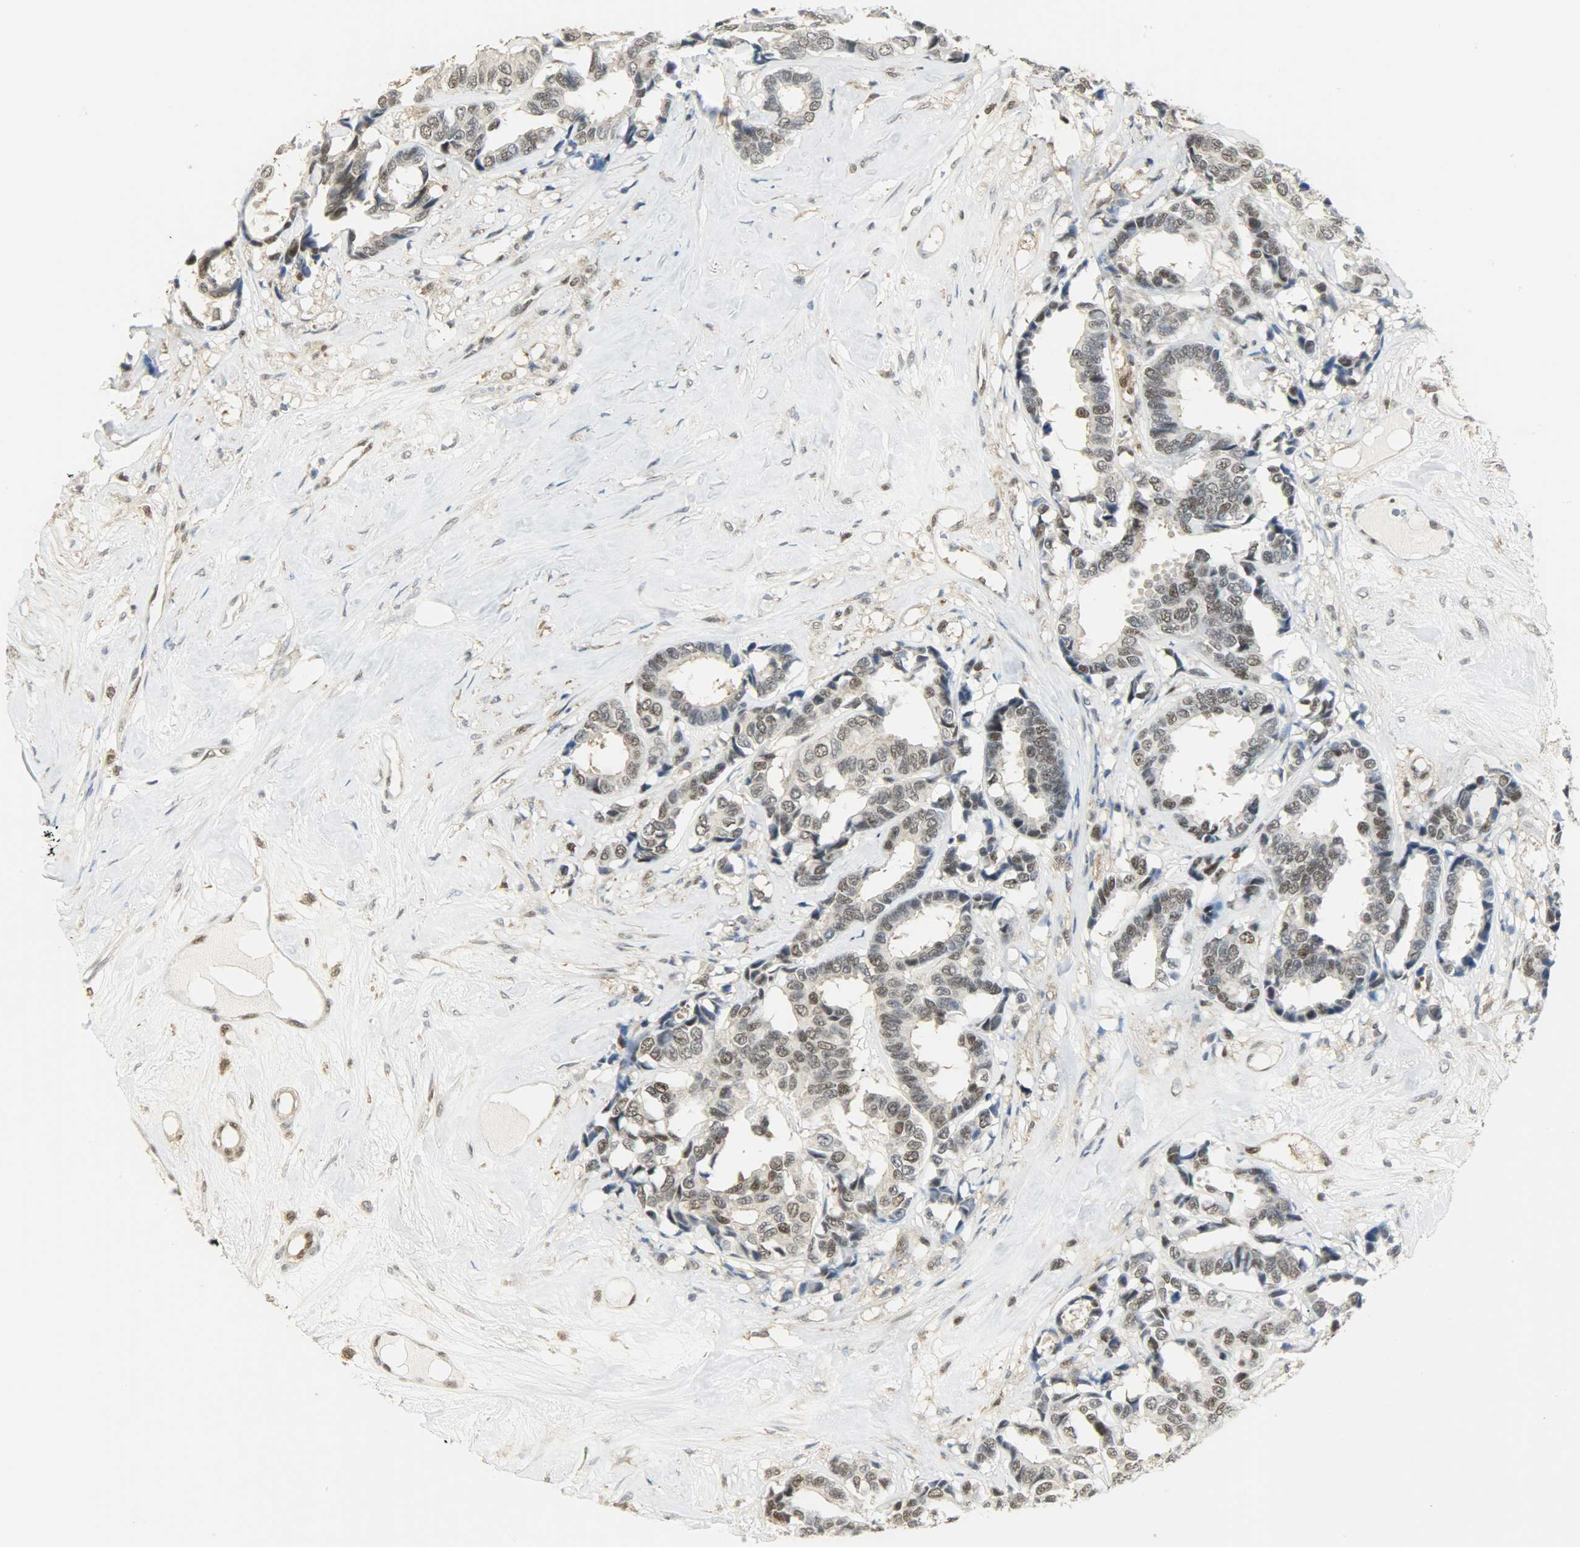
{"staining": {"intensity": "moderate", "quantity": ">75%", "location": "nuclear"}, "tissue": "breast cancer", "cell_type": "Tumor cells", "image_type": "cancer", "snomed": [{"axis": "morphology", "description": "Duct carcinoma"}, {"axis": "topography", "description": "Breast"}], "caption": "Immunohistochemical staining of human breast invasive ductal carcinoma shows medium levels of moderate nuclear expression in approximately >75% of tumor cells.", "gene": "NPEPL1", "patient": {"sex": "female", "age": 87}}